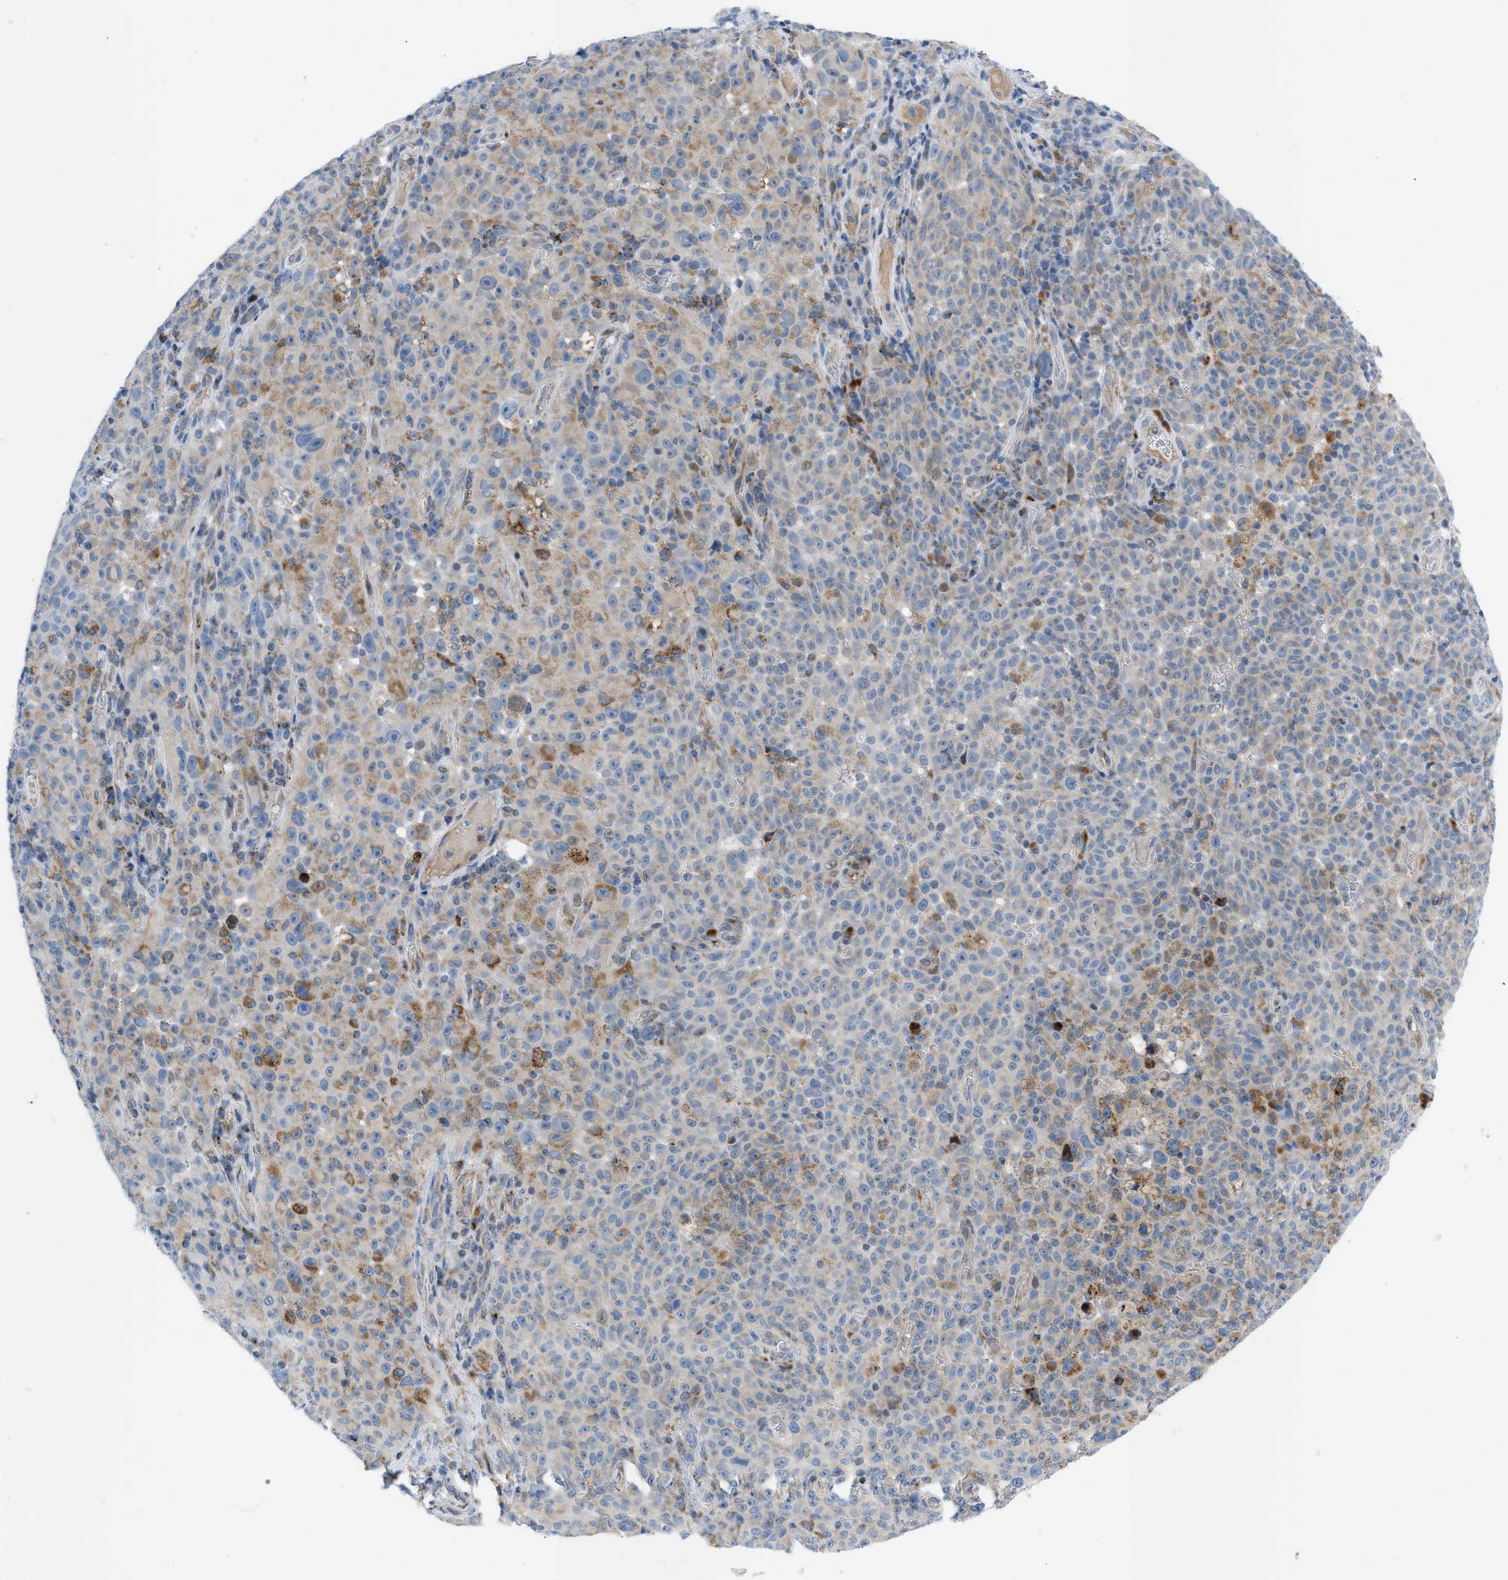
{"staining": {"intensity": "weak", "quantity": "25%-75%", "location": "cytoplasmic/membranous"}, "tissue": "melanoma", "cell_type": "Tumor cells", "image_type": "cancer", "snomed": [{"axis": "morphology", "description": "Malignant melanoma, NOS"}, {"axis": "topography", "description": "Skin"}], "caption": "Melanoma stained with a brown dye shows weak cytoplasmic/membranous positive expression in about 25%-75% of tumor cells.", "gene": "RBBP9", "patient": {"sex": "female", "age": 82}}